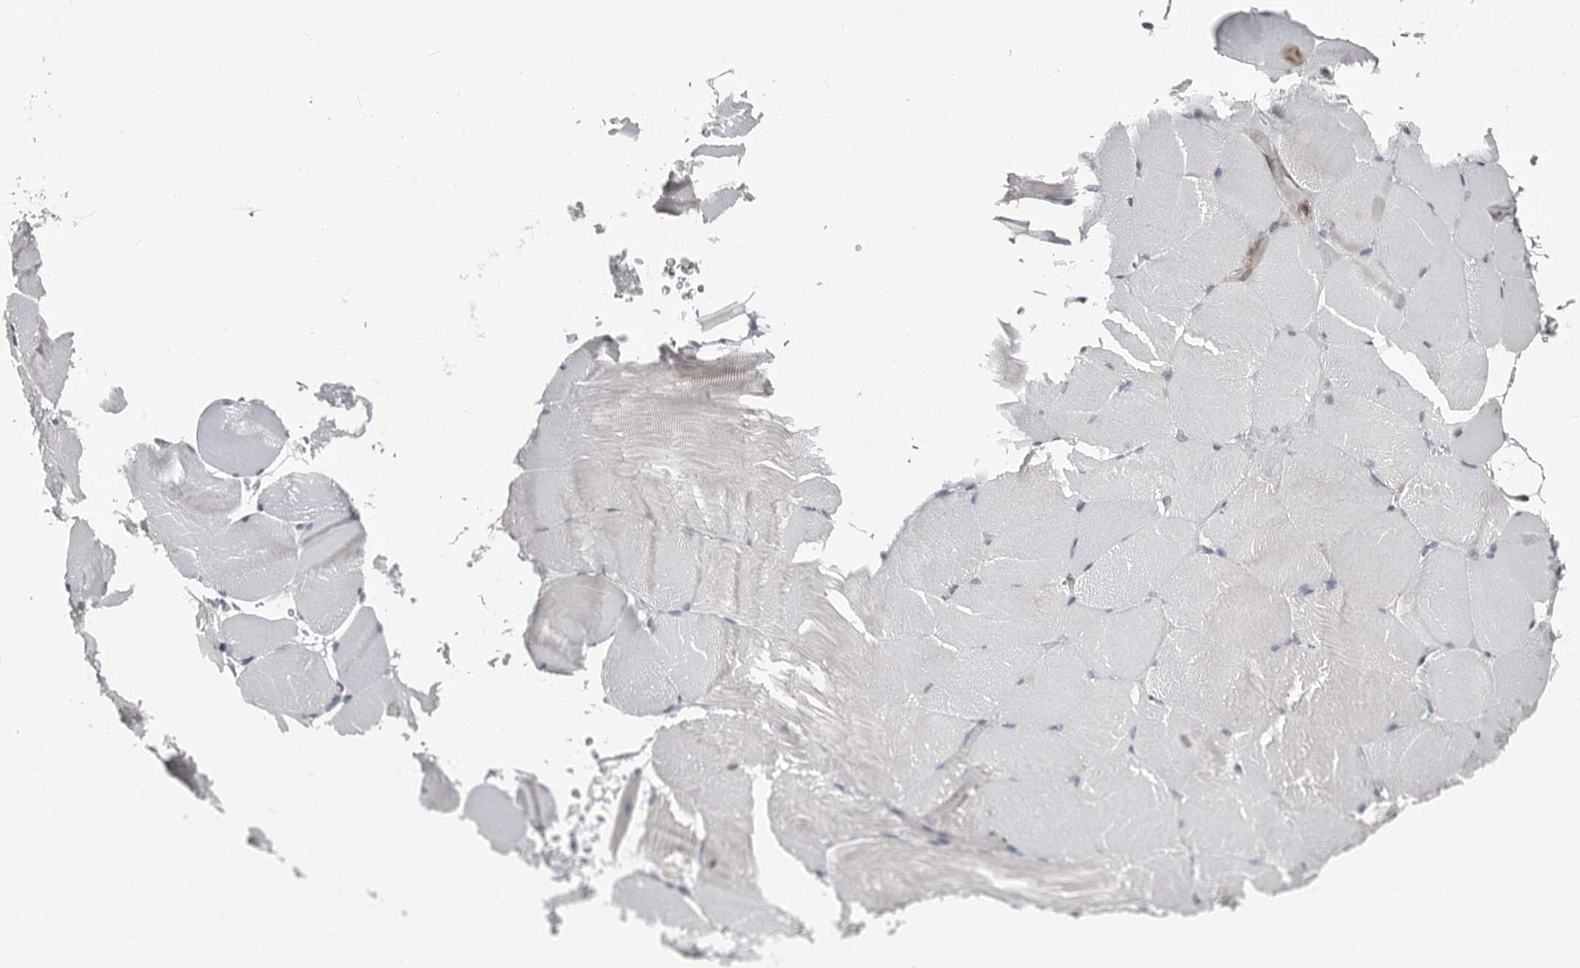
{"staining": {"intensity": "negative", "quantity": "none", "location": "none"}, "tissue": "skeletal muscle", "cell_type": "Myocytes", "image_type": "normal", "snomed": [{"axis": "morphology", "description": "Normal tissue, NOS"}, {"axis": "topography", "description": "Skeletal muscle"}, {"axis": "topography", "description": "Parathyroid gland"}], "caption": "The immunohistochemistry (IHC) photomicrograph has no significant expression in myocytes of skeletal muscle.", "gene": "ASRGL1", "patient": {"sex": "female", "age": 37}}